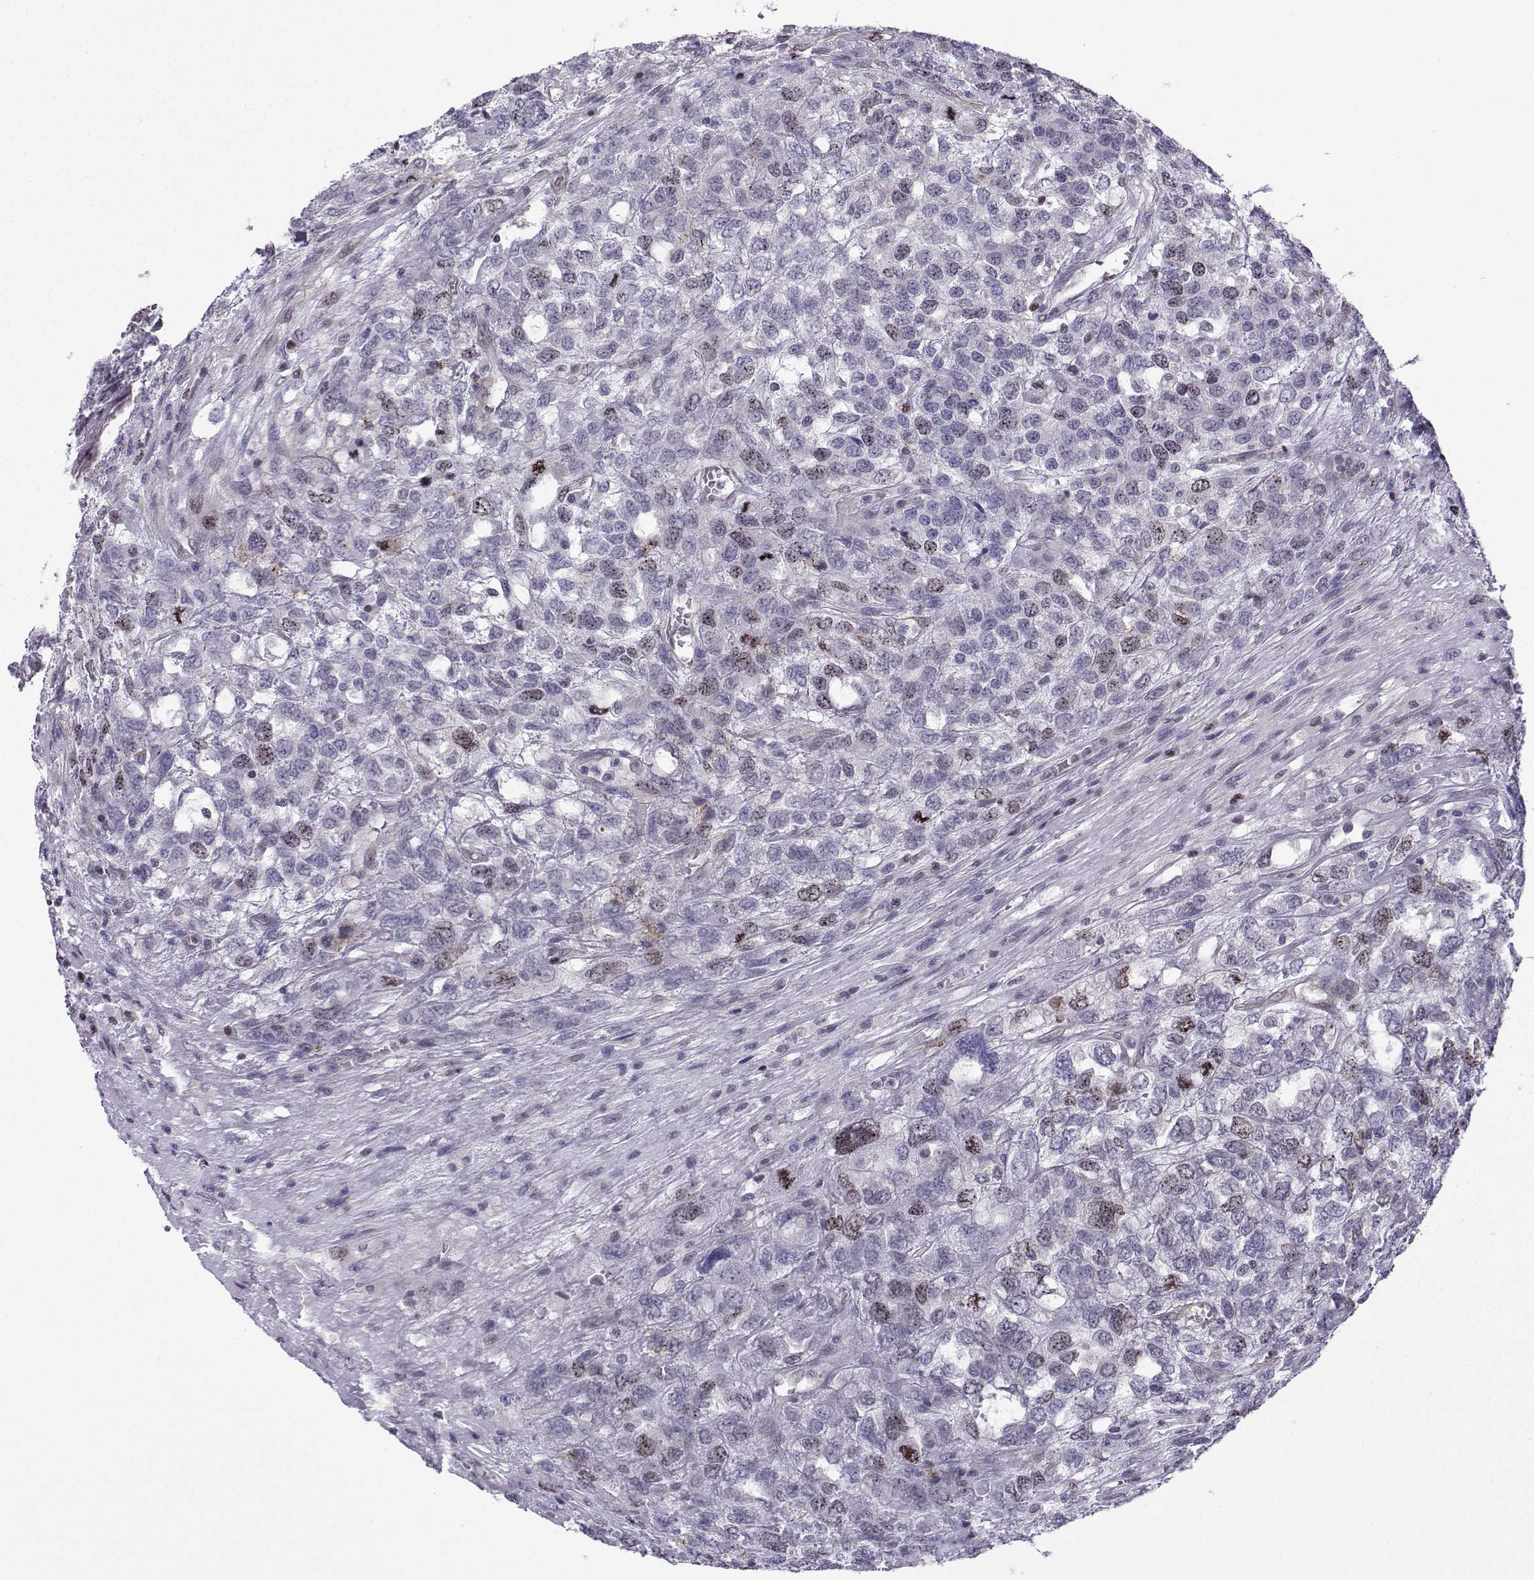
{"staining": {"intensity": "moderate", "quantity": "<25%", "location": "nuclear"}, "tissue": "testis cancer", "cell_type": "Tumor cells", "image_type": "cancer", "snomed": [{"axis": "morphology", "description": "Seminoma, NOS"}, {"axis": "topography", "description": "Testis"}], "caption": "DAB (3,3'-diaminobenzidine) immunohistochemical staining of human testis seminoma reveals moderate nuclear protein expression in approximately <25% of tumor cells.", "gene": "INCENP", "patient": {"sex": "male", "age": 52}}